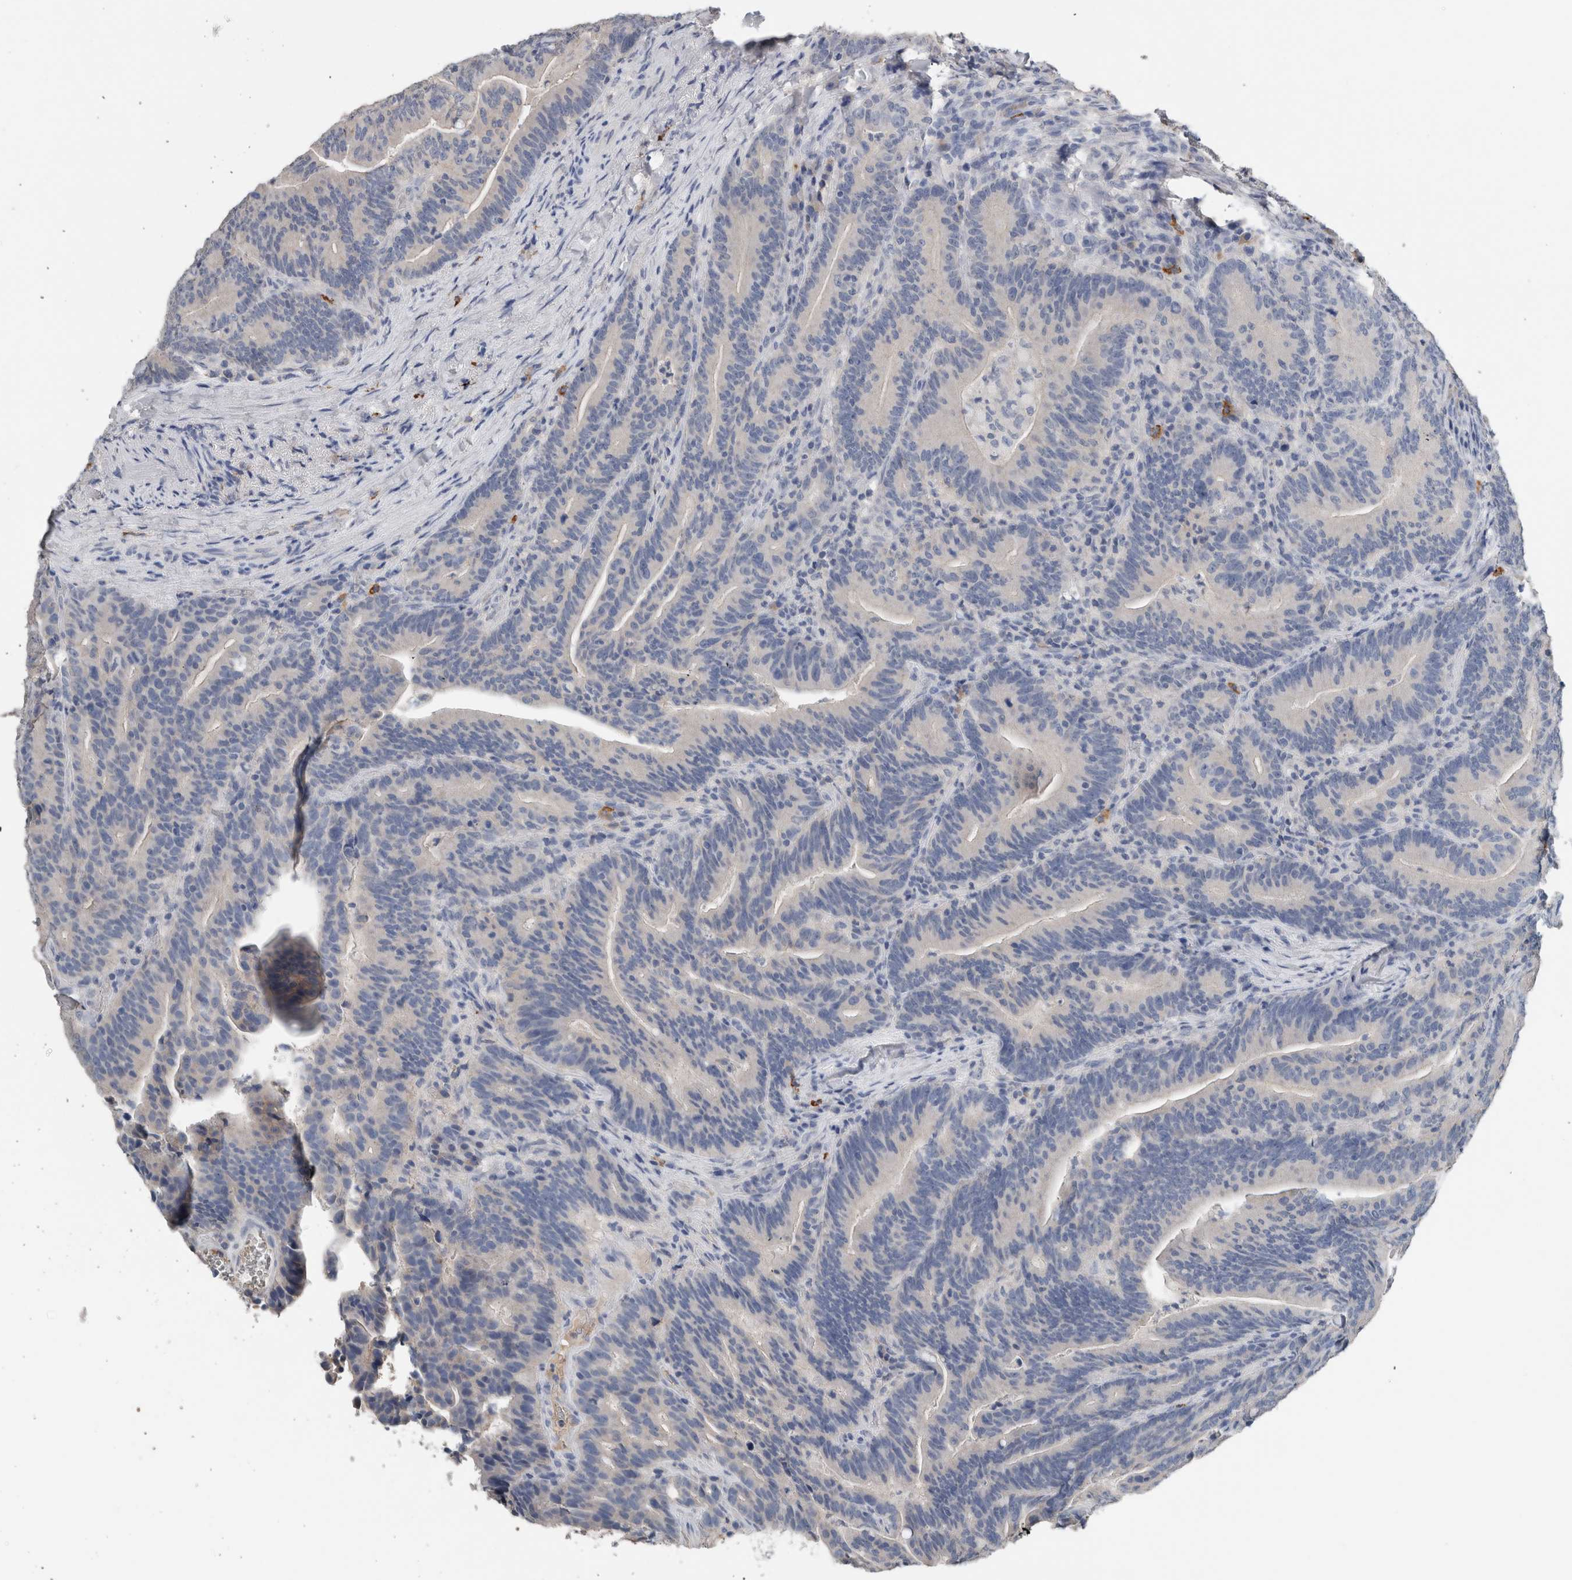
{"staining": {"intensity": "negative", "quantity": "none", "location": "none"}, "tissue": "colorectal cancer", "cell_type": "Tumor cells", "image_type": "cancer", "snomed": [{"axis": "morphology", "description": "Adenocarcinoma, NOS"}, {"axis": "topography", "description": "Colon"}], "caption": "A photomicrograph of human colorectal adenocarcinoma is negative for staining in tumor cells. The staining was performed using DAB (3,3'-diaminobenzidine) to visualize the protein expression in brown, while the nuclei were stained in blue with hematoxylin (Magnification: 20x).", "gene": "CRNN", "patient": {"sex": "female", "age": 66}}